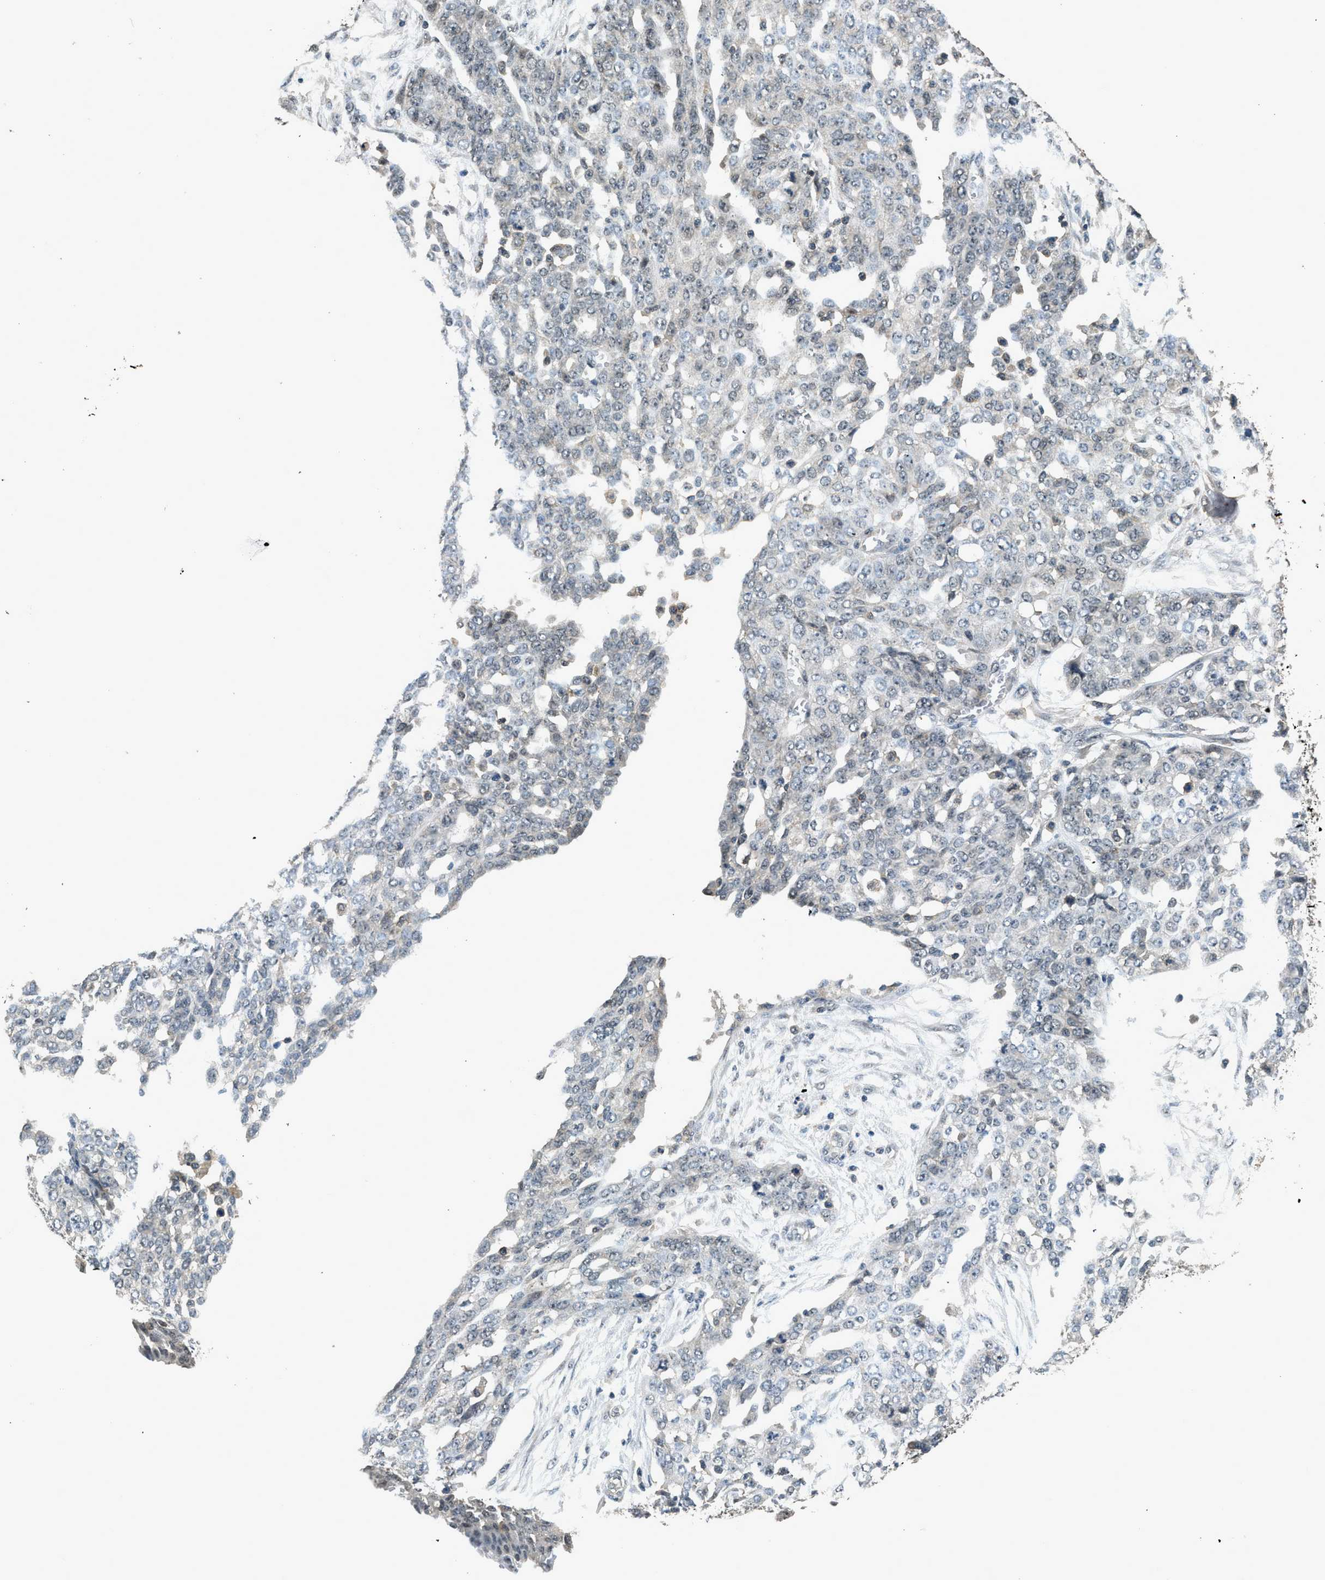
{"staining": {"intensity": "negative", "quantity": "none", "location": "none"}, "tissue": "ovarian cancer", "cell_type": "Tumor cells", "image_type": "cancer", "snomed": [{"axis": "morphology", "description": "Cystadenocarcinoma, serous, NOS"}, {"axis": "topography", "description": "Soft tissue"}, {"axis": "topography", "description": "Ovary"}], "caption": "There is no significant staining in tumor cells of serous cystadenocarcinoma (ovarian).", "gene": "SLC15A4", "patient": {"sex": "female", "age": 57}}